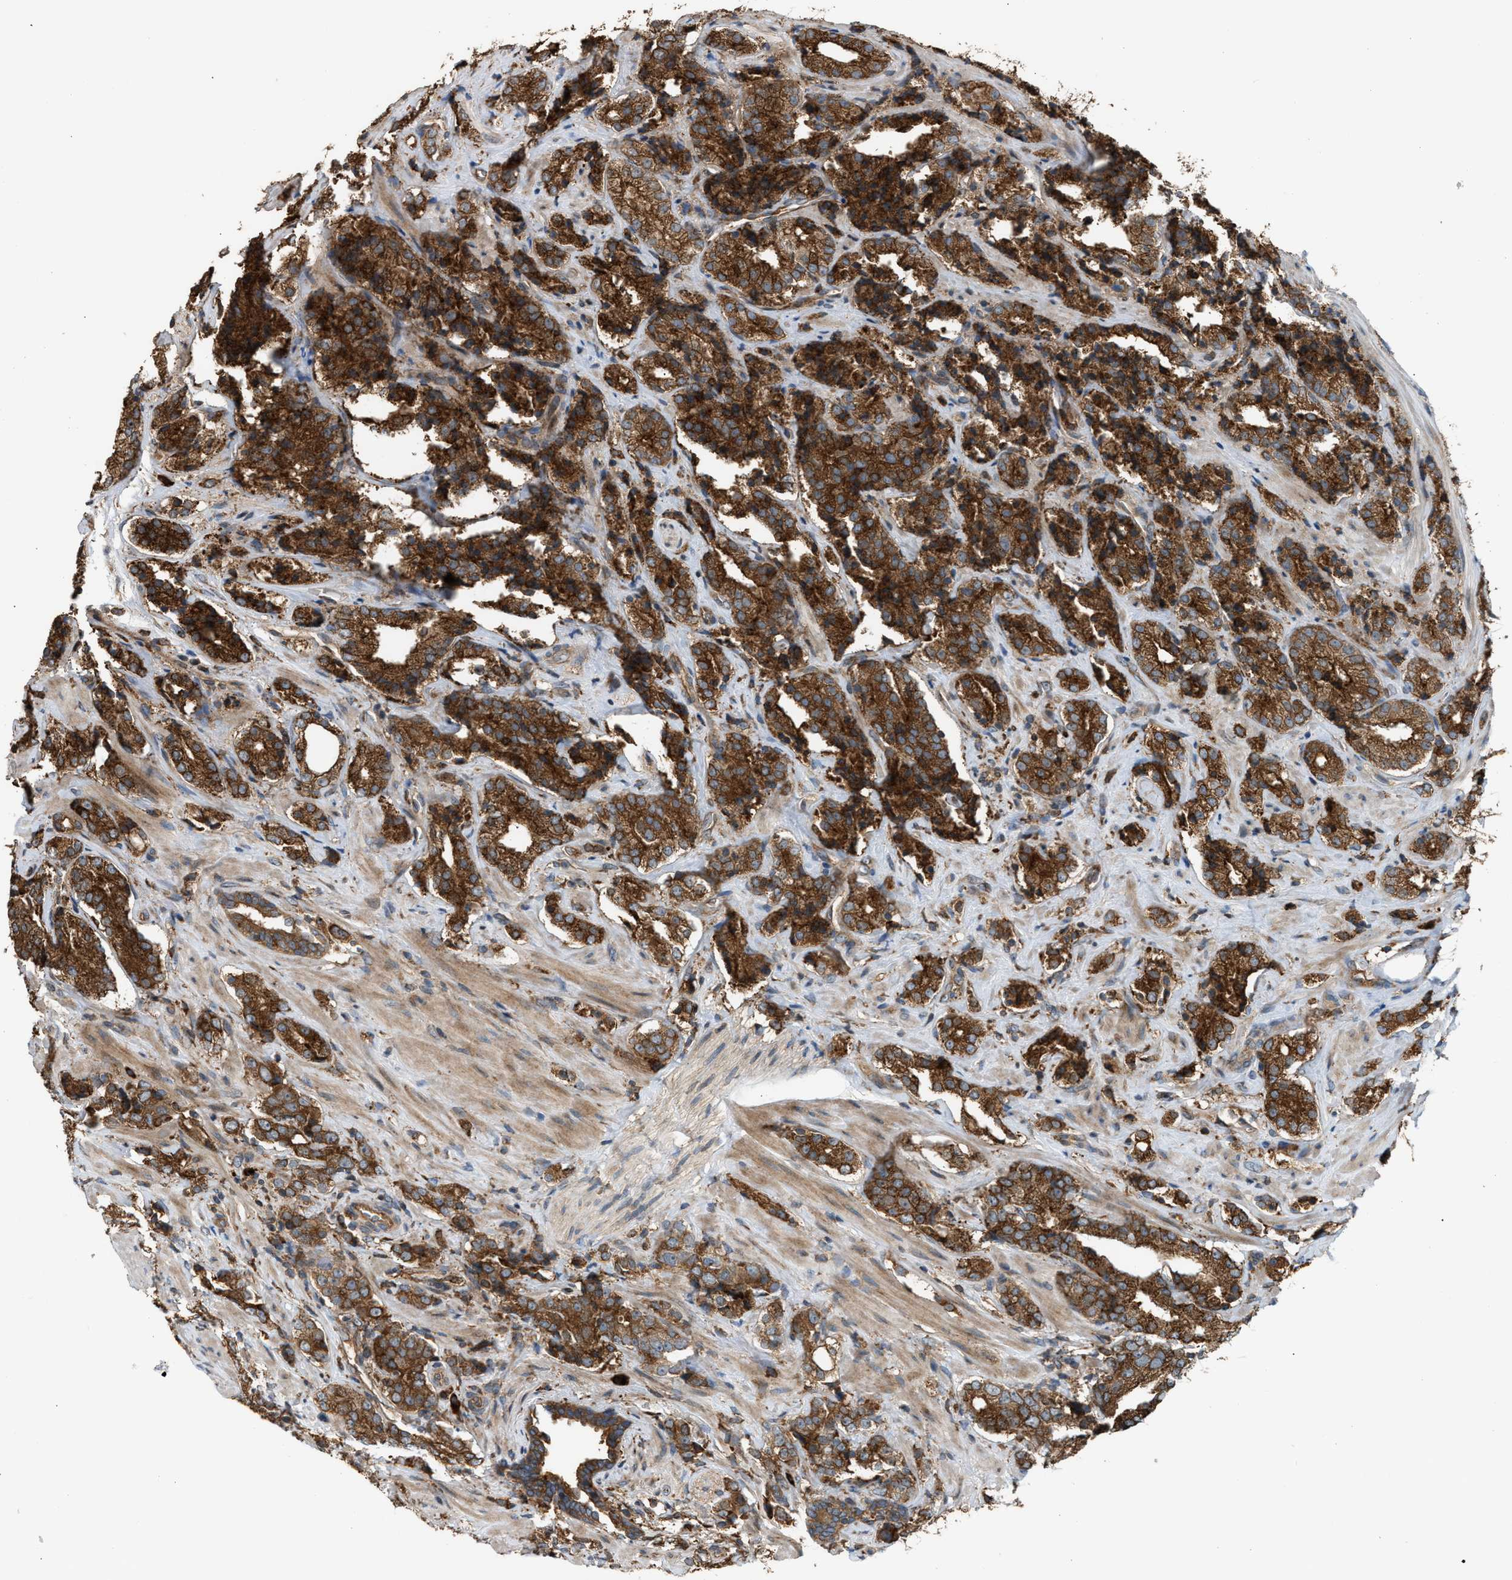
{"staining": {"intensity": "strong", "quantity": ">75%", "location": "cytoplasmic/membranous"}, "tissue": "prostate cancer", "cell_type": "Tumor cells", "image_type": "cancer", "snomed": [{"axis": "morphology", "description": "Adenocarcinoma, High grade"}, {"axis": "topography", "description": "Prostate"}], "caption": "Adenocarcinoma (high-grade) (prostate) stained with a protein marker shows strong staining in tumor cells.", "gene": "BAIAP2L1", "patient": {"sex": "male", "age": 71}}